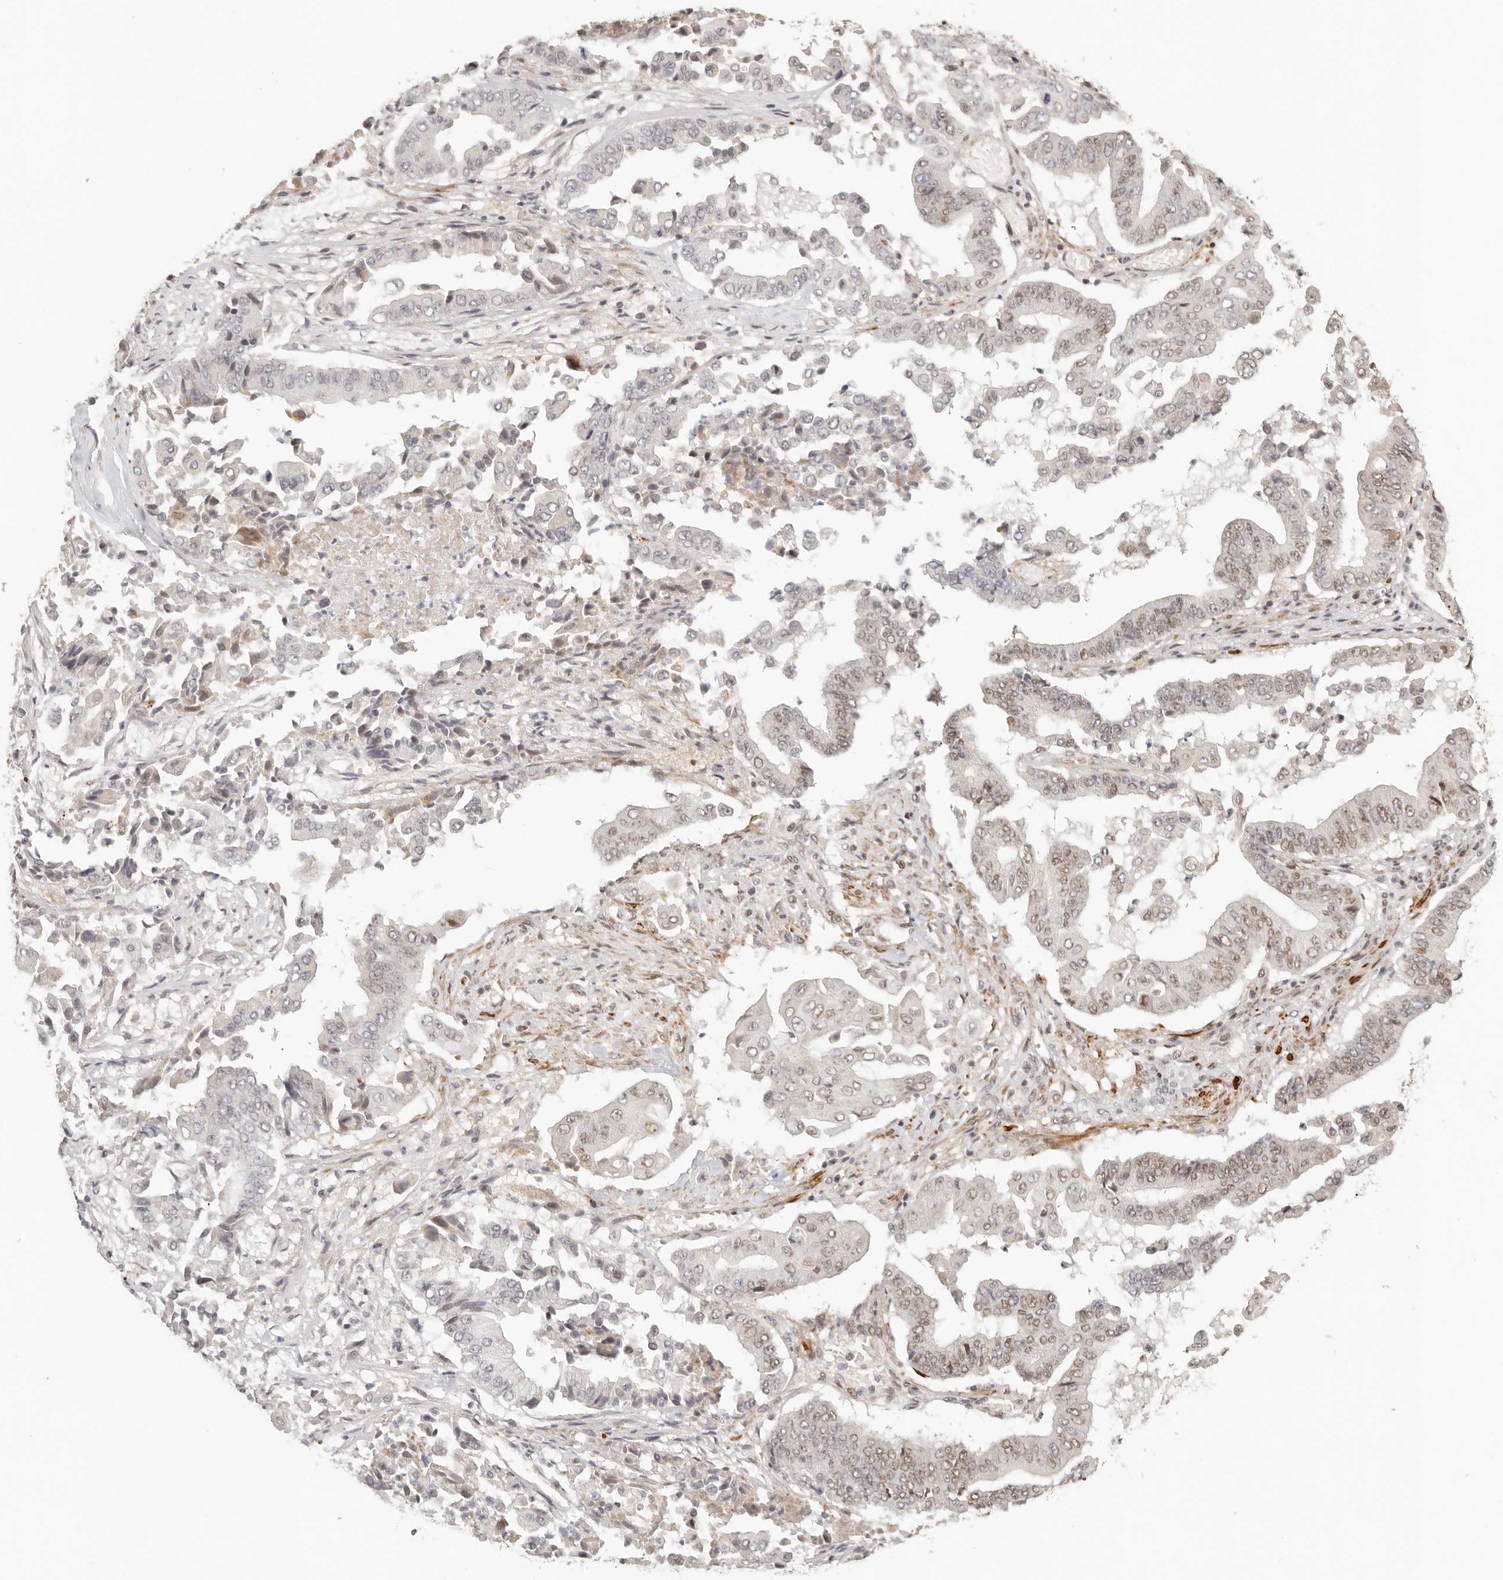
{"staining": {"intensity": "weak", "quantity": "25%-75%", "location": "nuclear"}, "tissue": "pancreatic cancer", "cell_type": "Tumor cells", "image_type": "cancer", "snomed": [{"axis": "morphology", "description": "Adenocarcinoma, NOS"}, {"axis": "topography", "description": "Pancreas"}], "caption": "Weak nuclear protein positivity is appreciated in approximately 25%-75% of tumor cells in adenocarcinoma (pancreatic).", "gene": "GABPA", "patient": {"sex": "female", "age": 77}}